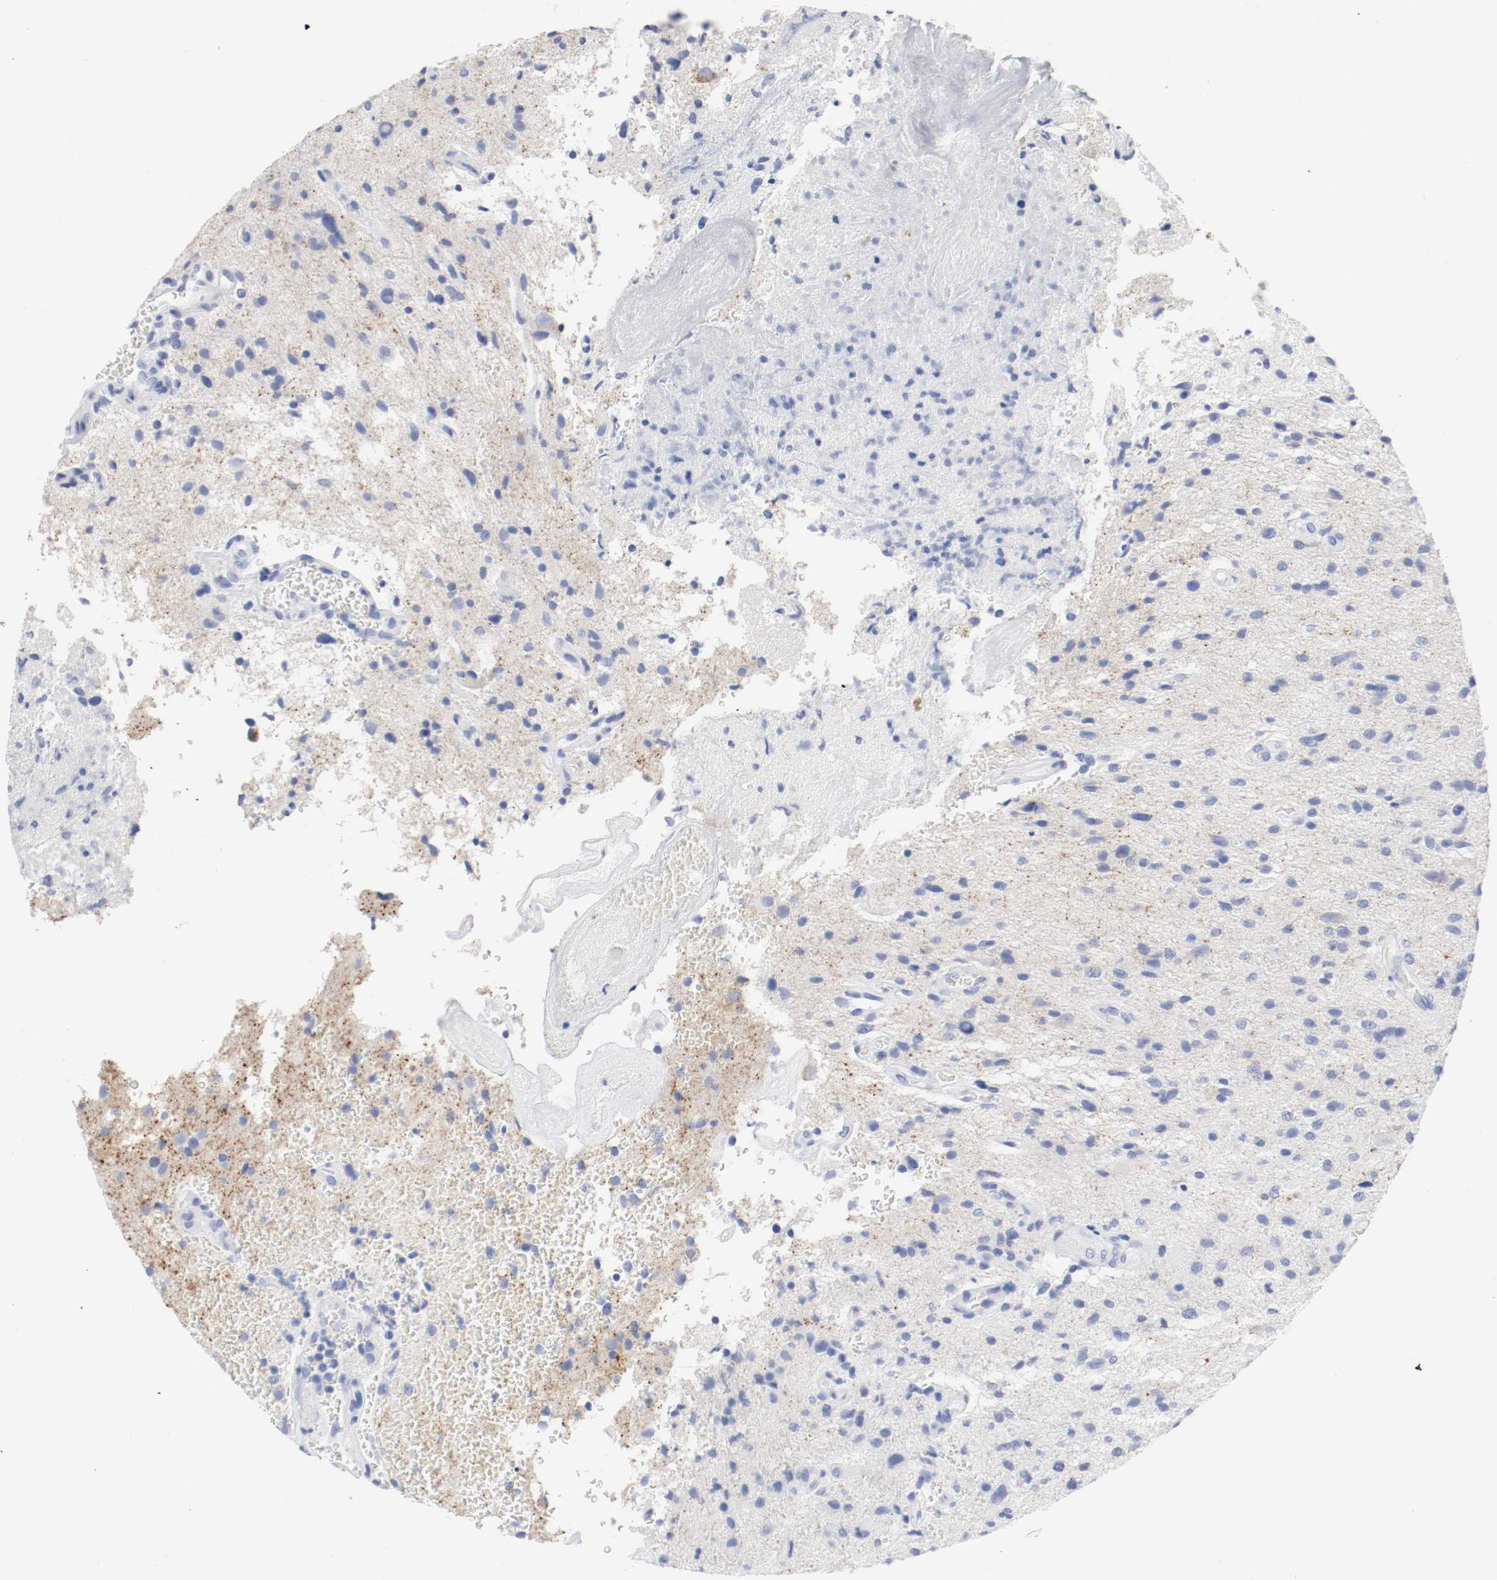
{"staining": {"intensity": "negative", "quantity": "none", "location": "none"}, "tissue": "glioma", "cell_type": "Tumor cells", "image_type": "cancer", "snomed": [{"axis": "morphology", "description": "Normal tissue, NOS"}, {"axis": "morphology", "description": "Glioma, malignant, High grade"}, {"axis": "topography", "description": "Cerebral cortex"}], "caption": "This is a micrograph of IHC staining of high-grade glioma (malignant), which shows no positivity in tumor cells.", "gene": "GAD1", "patient": {"sex": "male", "age": 75}}